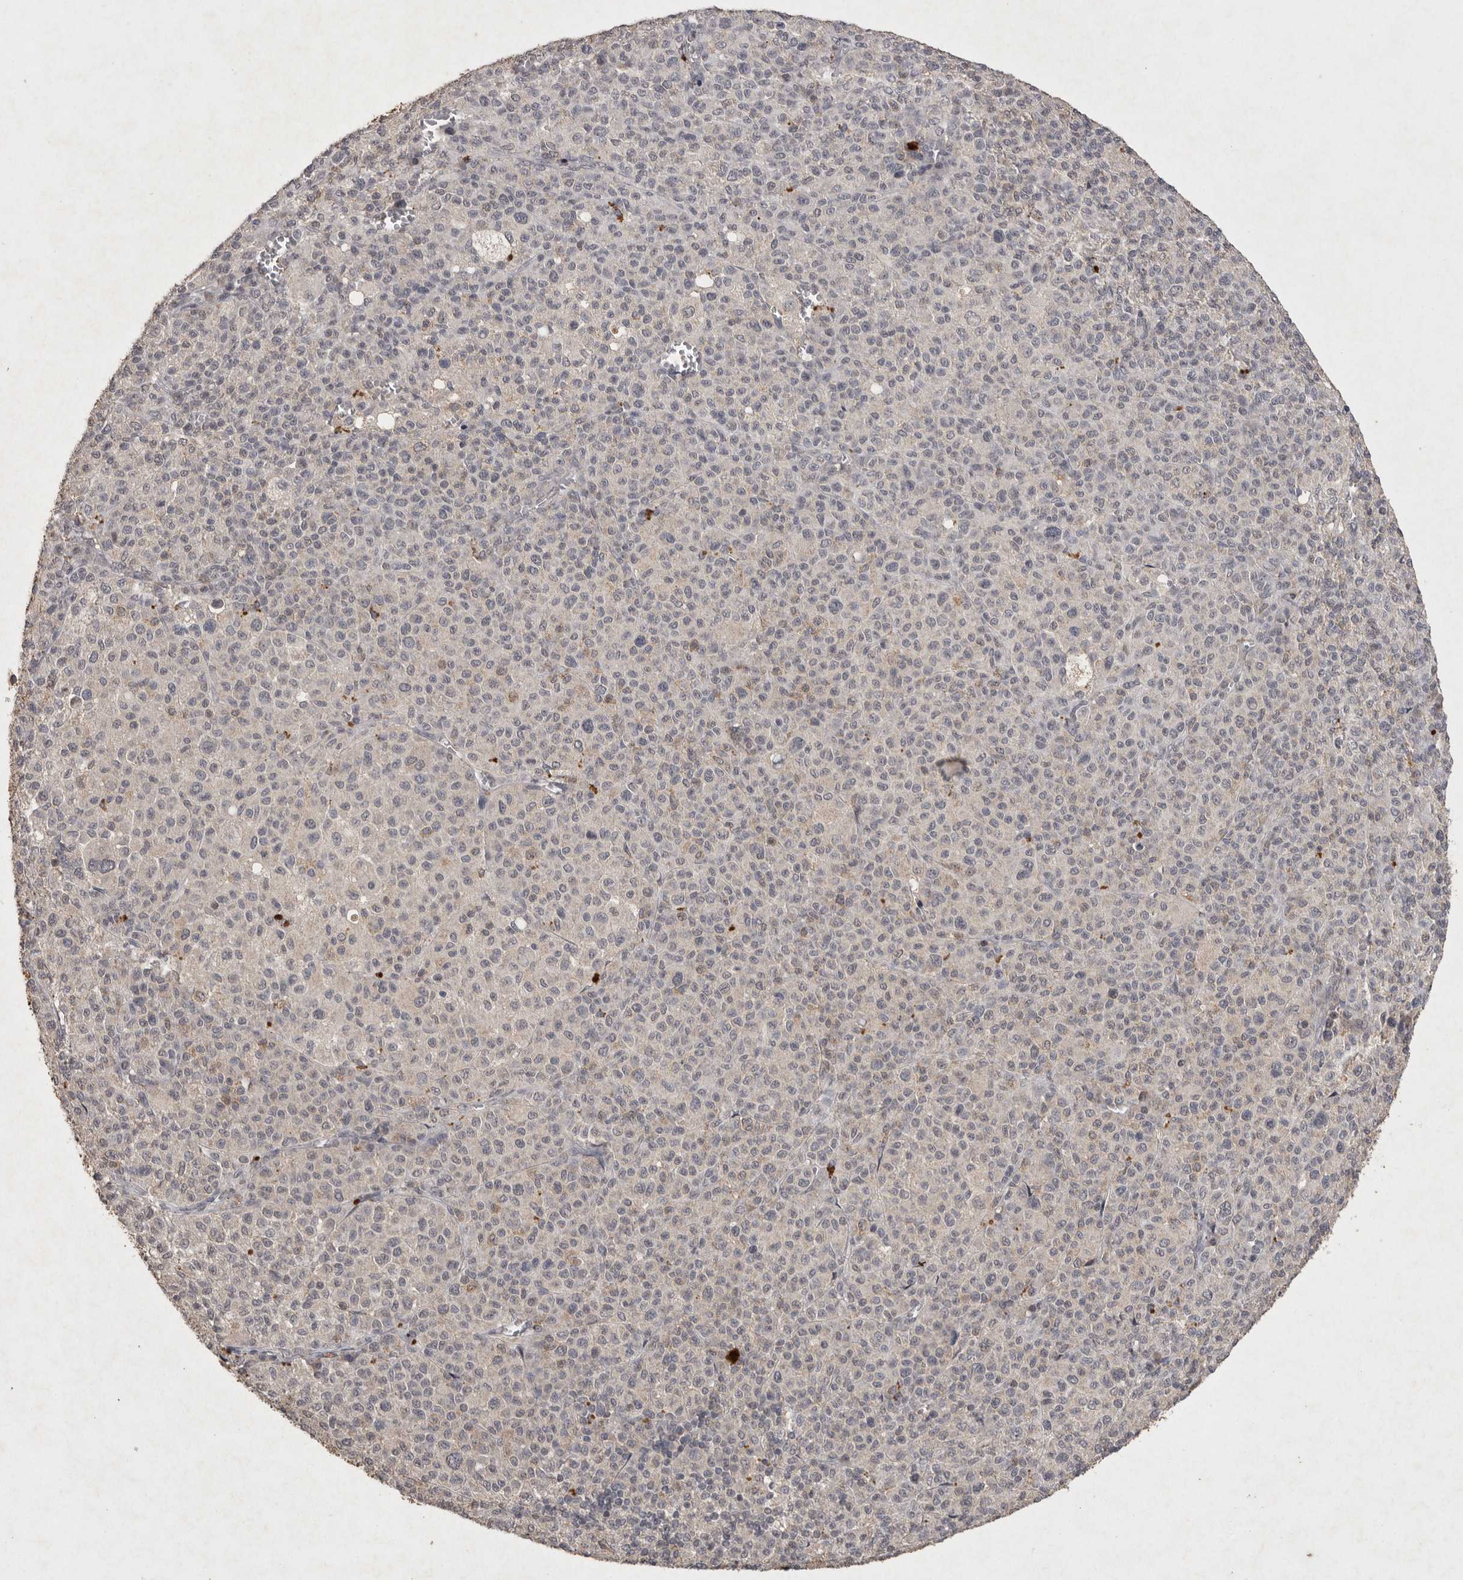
{"staining": {"intensity": "negative", "quantity": "none", "location": "none"}, "tissue": "melanoma", "cell_type": "Tumor cells", "image_type": "cancer", "snomed": [{"axis": "morphology", "description": "Malignant melanoma, Metastatic site"}, {"axis": "topography", "description": "Skin"}], "caption": "Immunohistochemical staining of human melanoma shows no significant positivity in tumor cells.", "gene": "APLNR", "patient": {"sex": "female", "age": 74}}